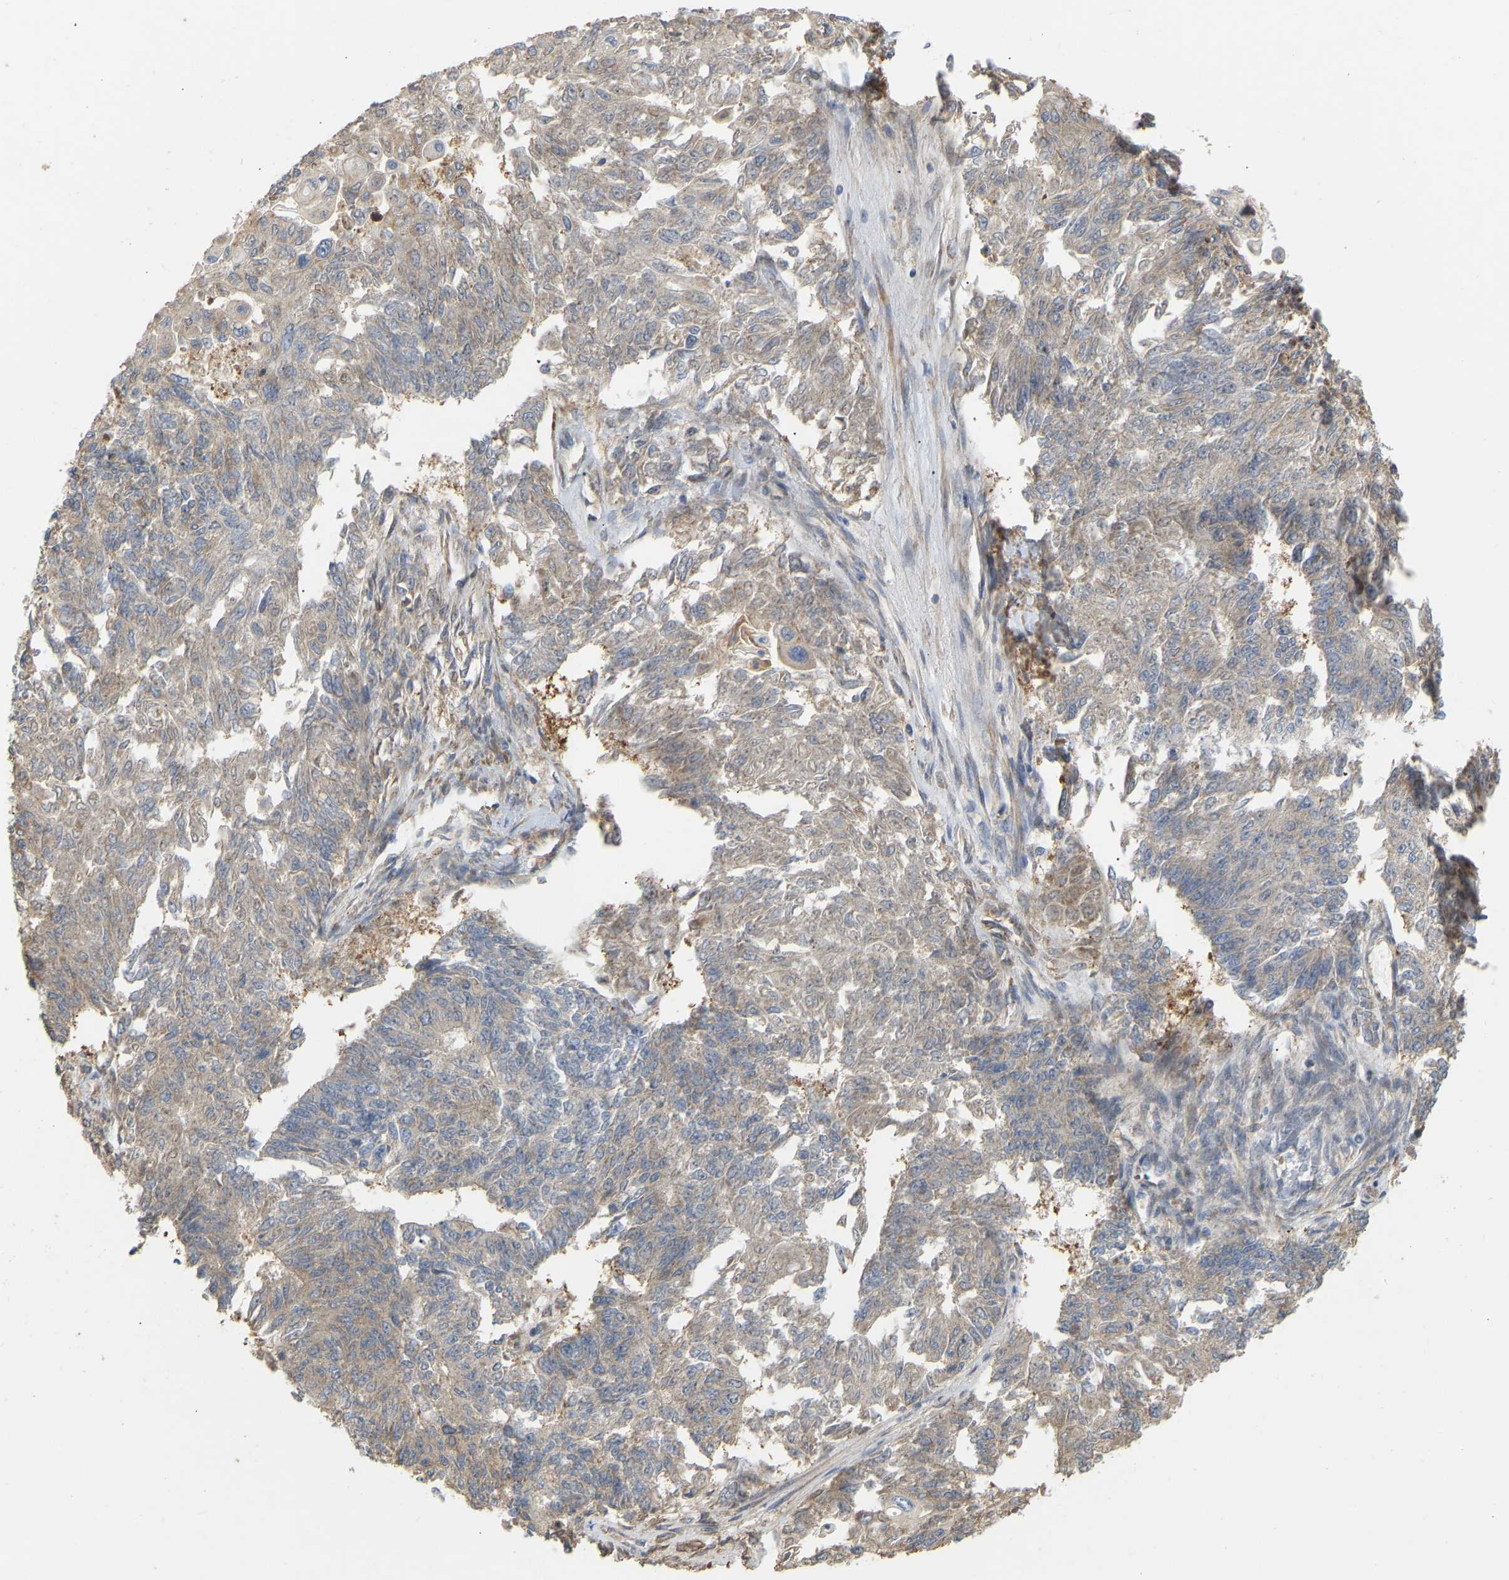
{"staining": {"intensity": "weak", "quantity": "<25%", "location": "cytoplasmic/membranous"}, "tissue": "endometrial cancer", "cell_type": "Tumor cells", "image_type": "cancer", "snomed": [{"axis": "morphology", "description": "Adenocarcinoma, NOS"}, {"axis": "topography", "description": "Endometrium"}], "caption": "An immunohistochemistry image of endometrial cancer is shown. There is no staining in tumor cells of endometrial cancer. Nuclei are stained in blue.", "gene": "HACD2", "patient": {"sex": "female", "age": 32}}